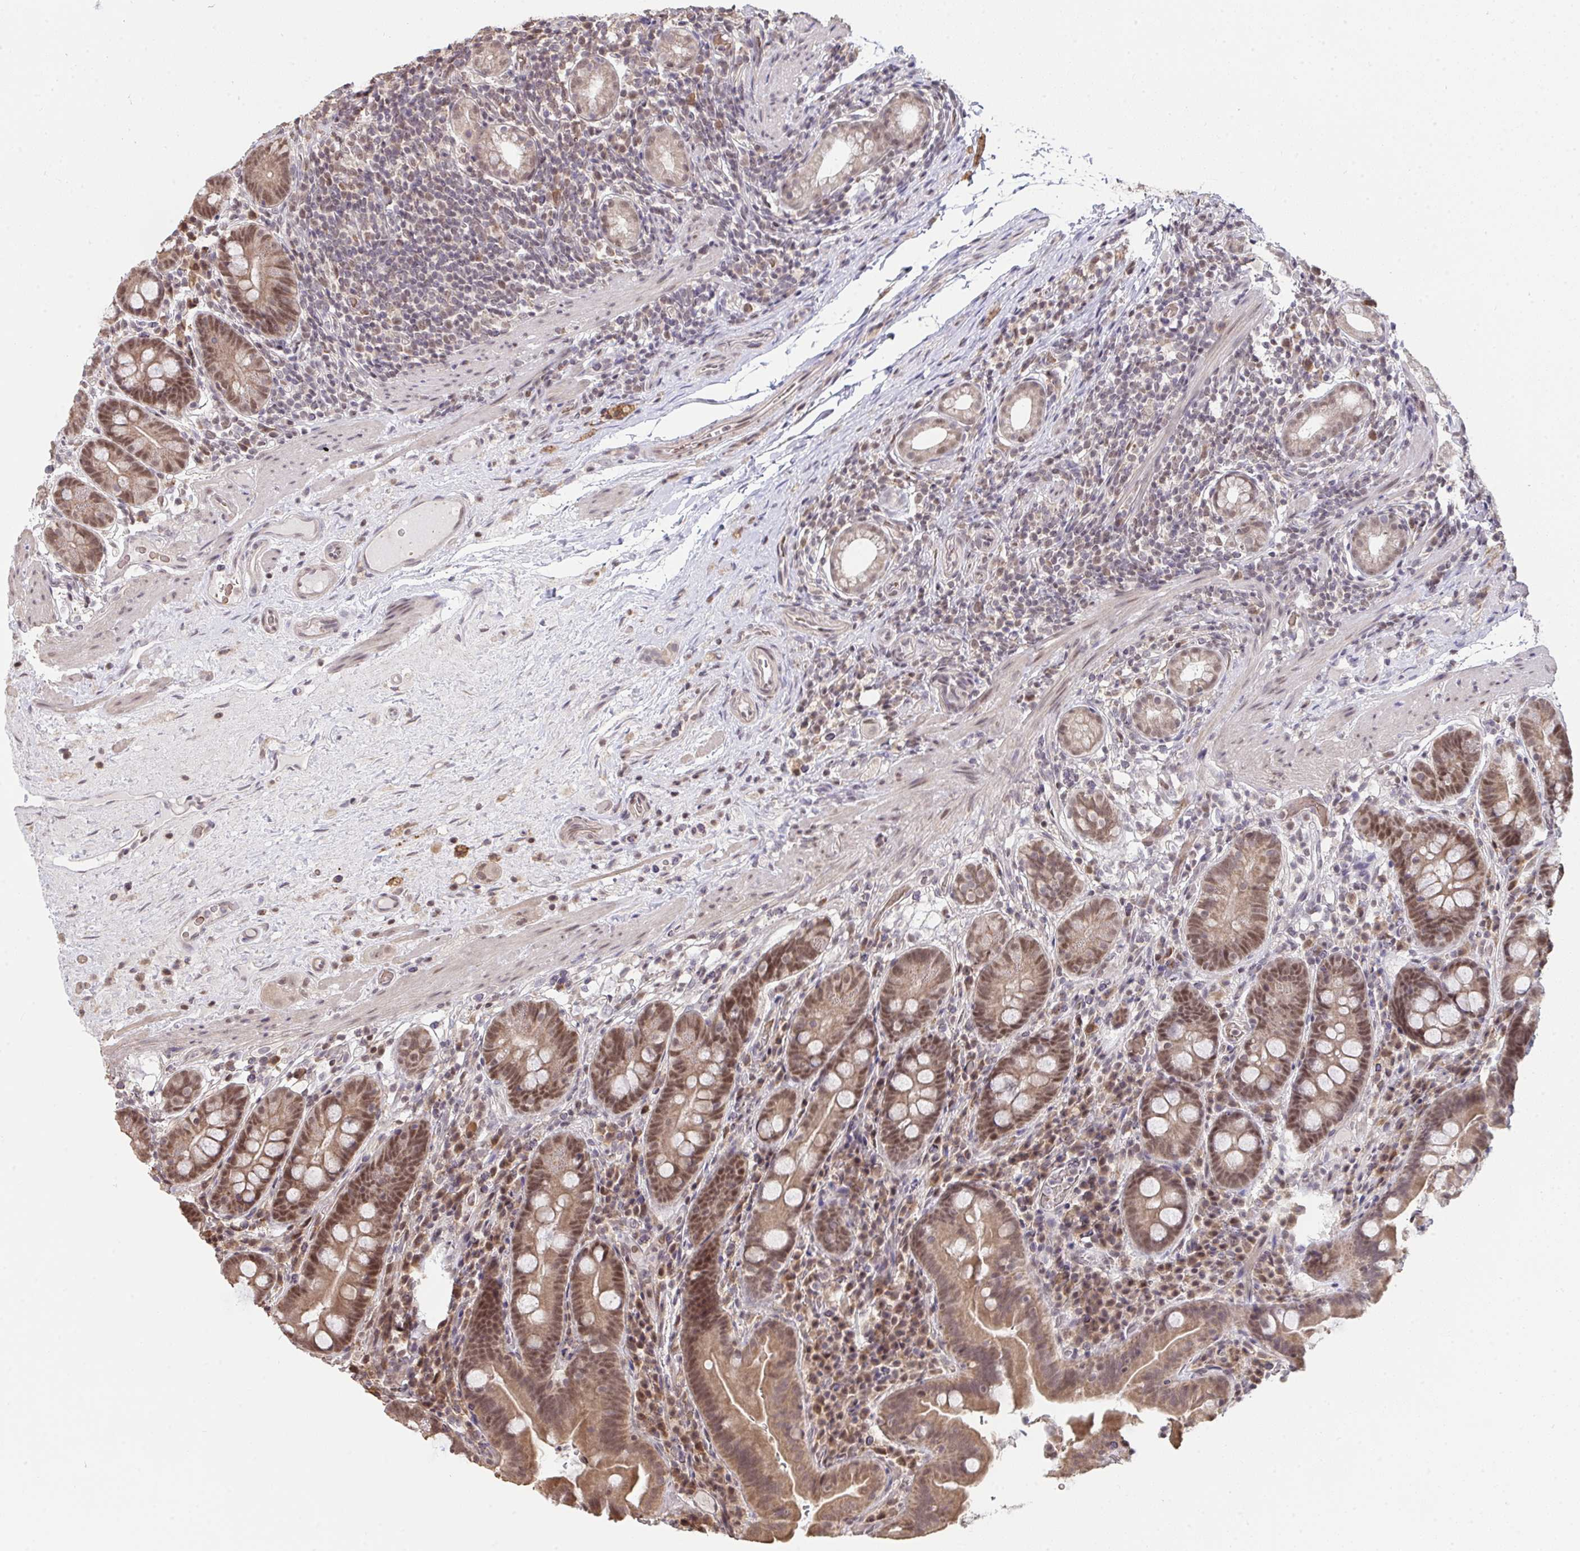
{"staining": {"intensity": "moderate", "quantity": ">75%", "location": "cytoplasmic/membranous,nuclear"}, "tissue": "small intestine", "cell_type": "Glandular cells", "image_type": "normal", "snomed": [{"axis": "morphology", "description": "Normal tissue, NOS"}, {"axis": "topography", "description": "Small intestine"}], "caption": "This is a histology image of immunohistochemistry staining of benign small intestine, which shows moderate positivity in the cytoplasmic/membranous,nuclear of glandular cells.", "gene": "SAP30", "patient": {"sex": "male", "age": 26}}